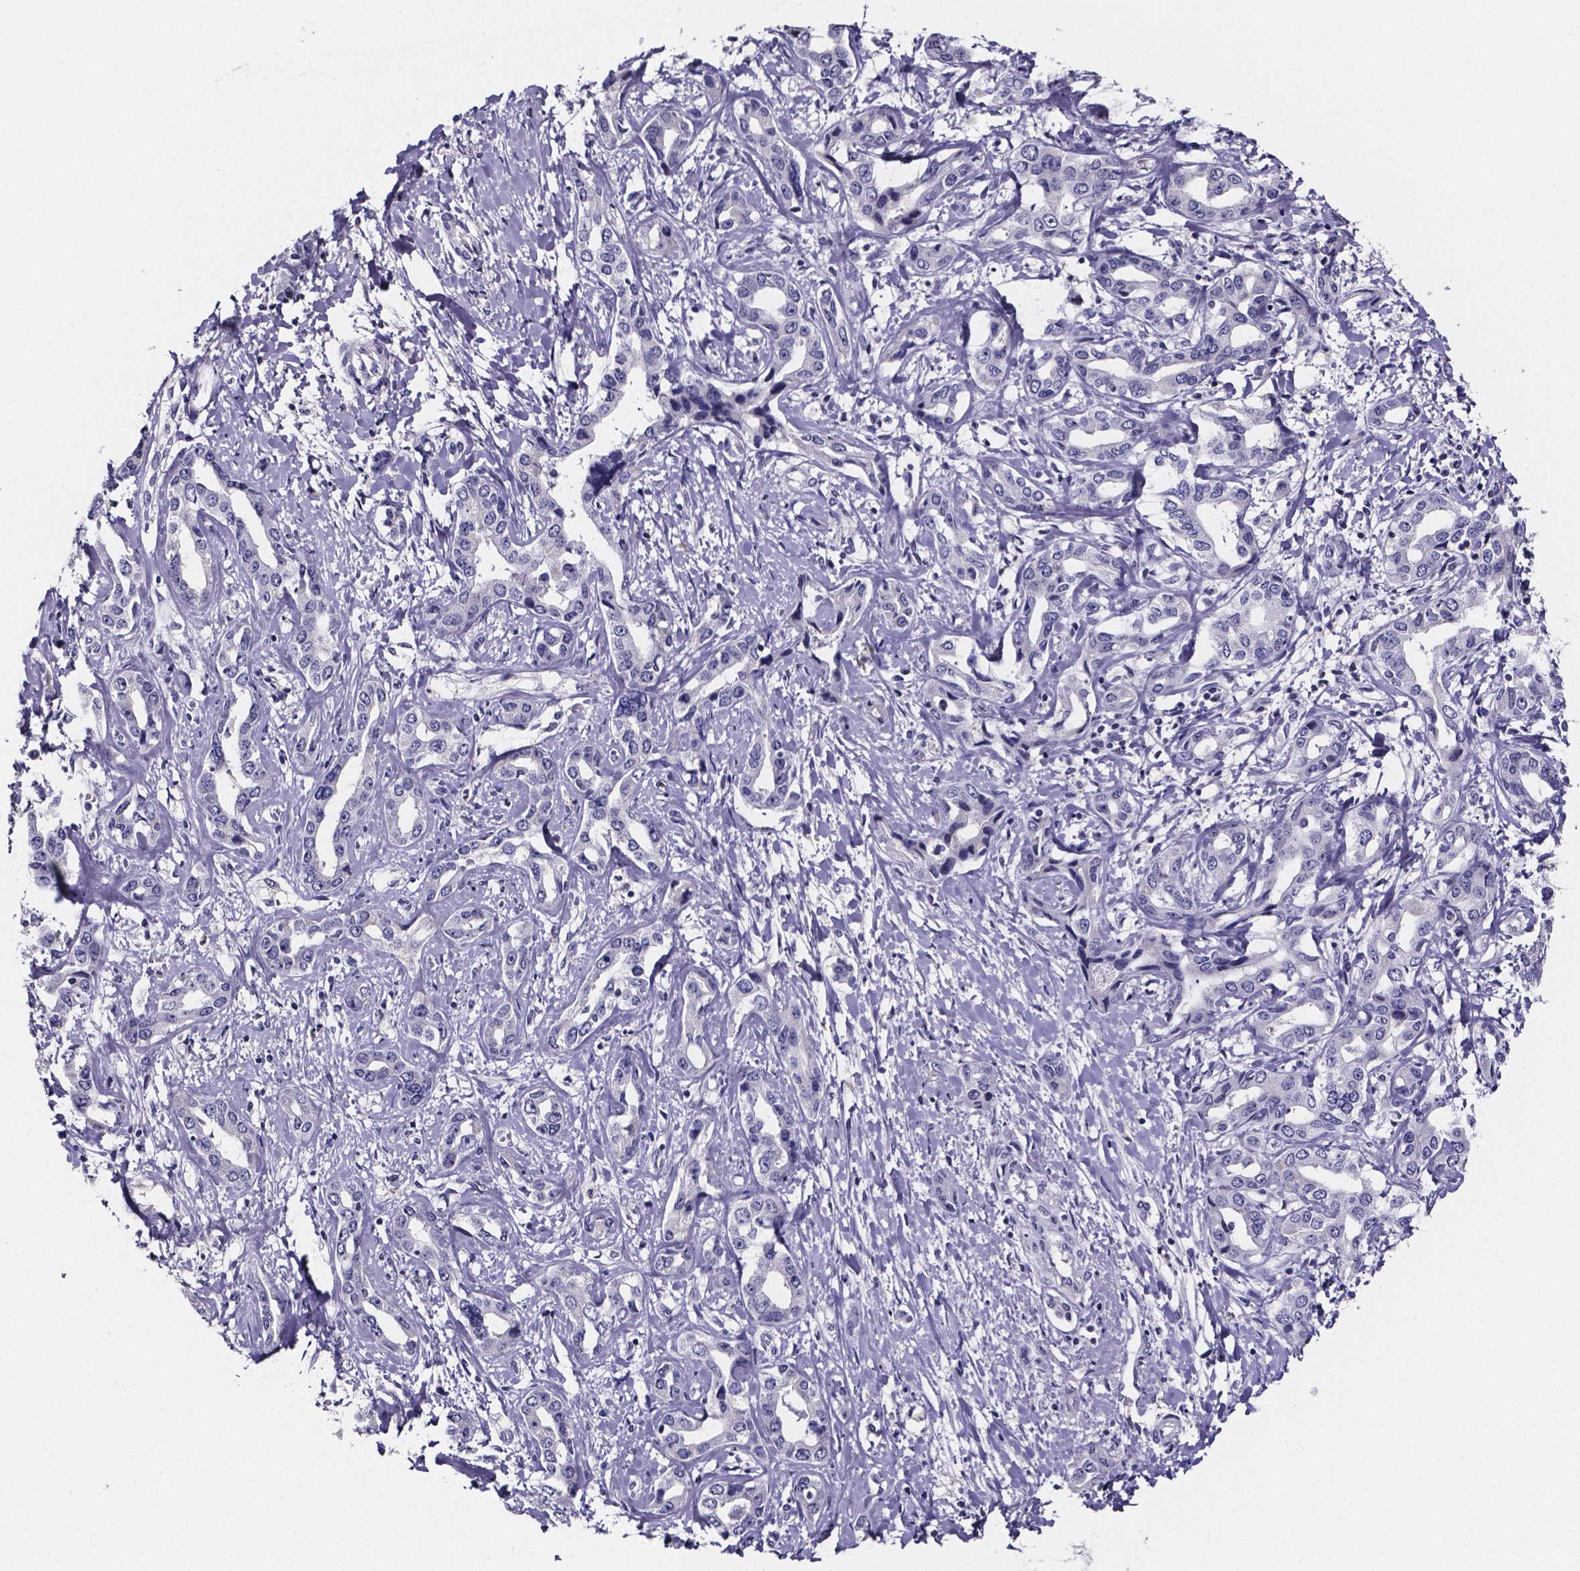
{"staining": {"intensity": "negative", "quantity": "none", "location": "none"}, "tissue": "liver cancer", "cell_type": "Tumor cells", "image_type": "cancer", "snomed": [{"axis": "morphology", "description": "Cholangiocarcinoma"}, {"axis": "topography", "description": "Liver"}], "caption": "A histopathology image of human cholangiocarcinoma (liver) is negative for staining in tumor cells. (DAB immunohistochemistry (IHC) with hematoxylin counter stain).", "gene": "IZUMO1", "patient": {"sex": "male", "age": 59}}